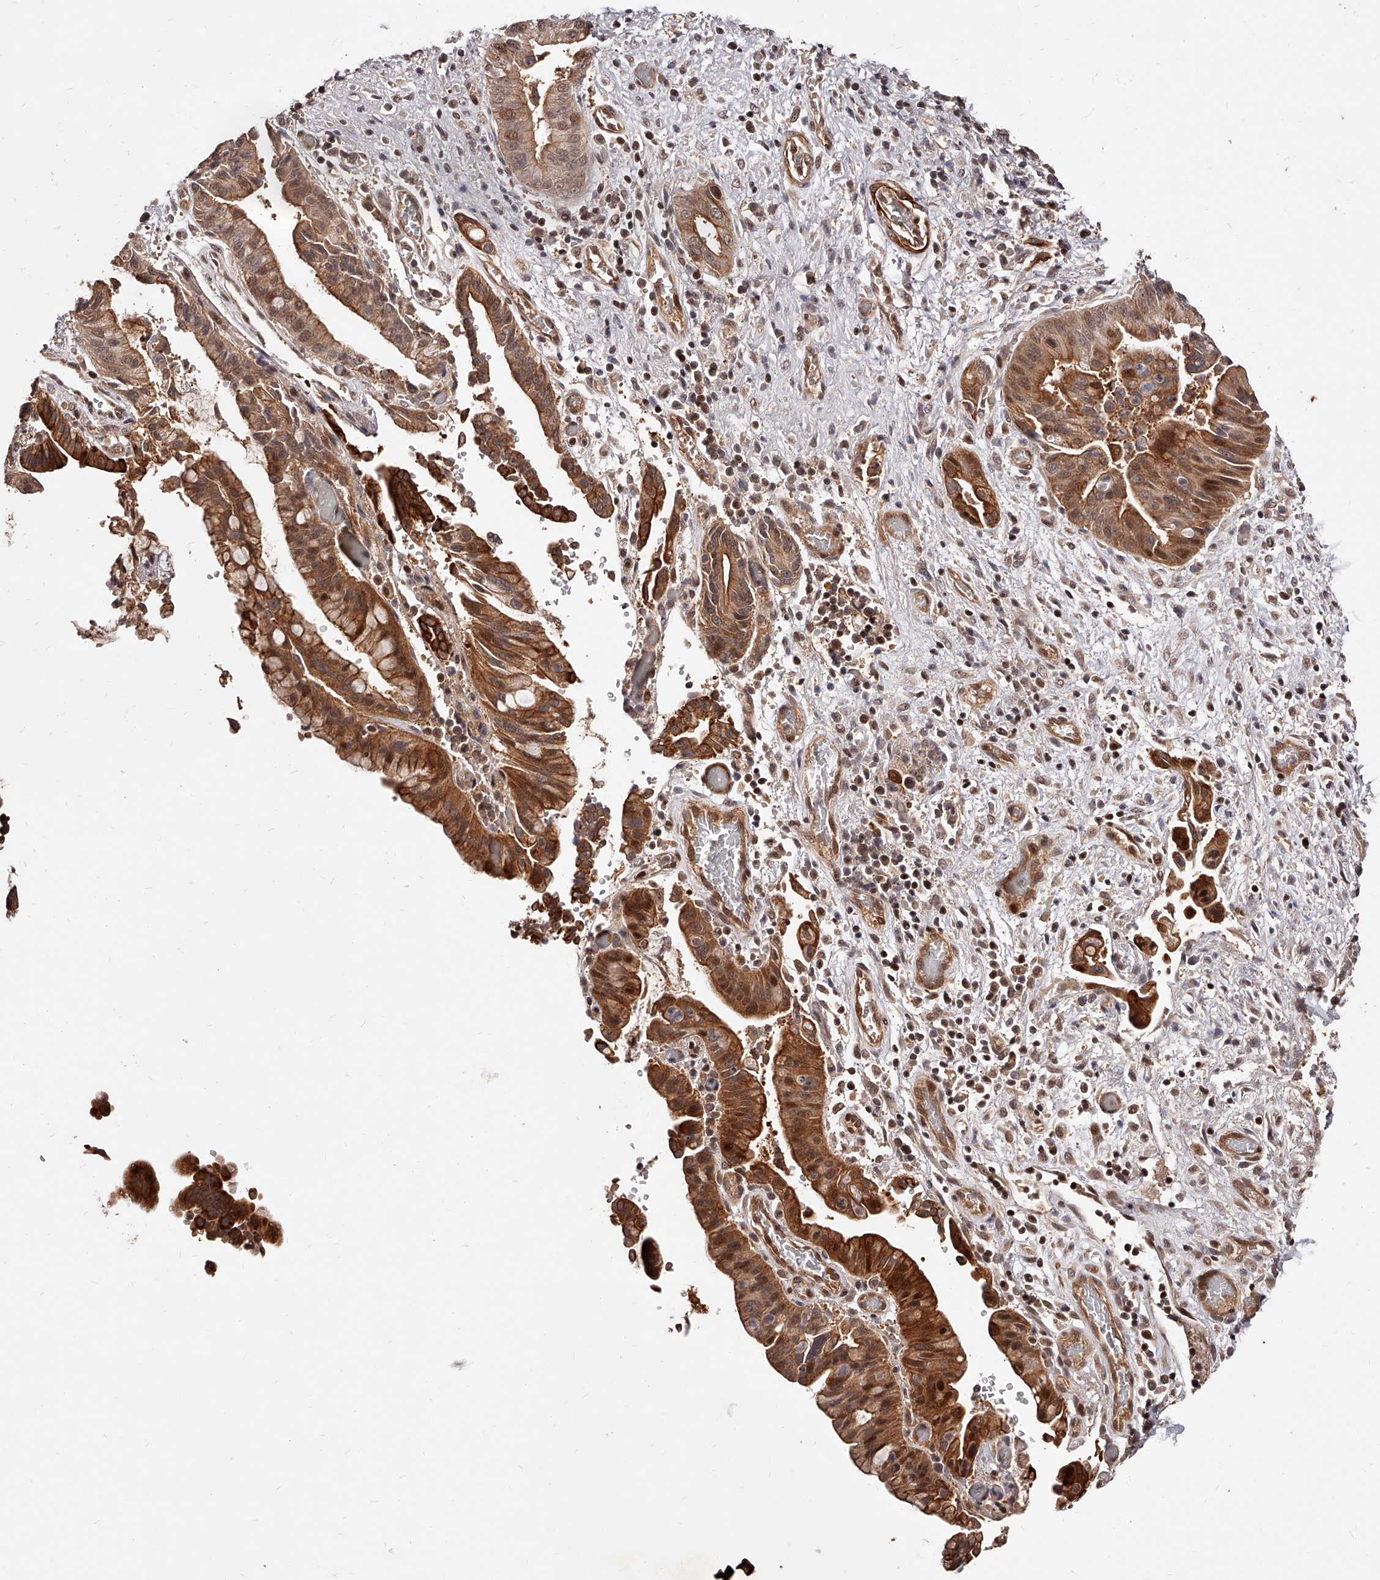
{"staining": {"intensity": "strong", "quantity": ">75%", "location": "cytoplasmic/membranous,nuclear"}, "tissue": "liver cancer", "cell_type": "Tumor cells", "image_type": "cancer", "snomed": [{"axis": "morphology", "description": "Cholangiocarcinoma"}, {"axis": "topography", "description": "Liver"}], "caption": "Liver cholangiocarcinoma tissue demonstrates strong cytoplasmic/membranous and nuclear positivity in approximately >75% of tumor cells The staining was performed using DAB (3,3'-diaminobenzidine) to visualize the protein expression in brown, while the nuclei were stained in blue with hematoxylin (Magnification: 20x).", "gene": "CUL7", "patient": {"sex": "female", "age": 54}}